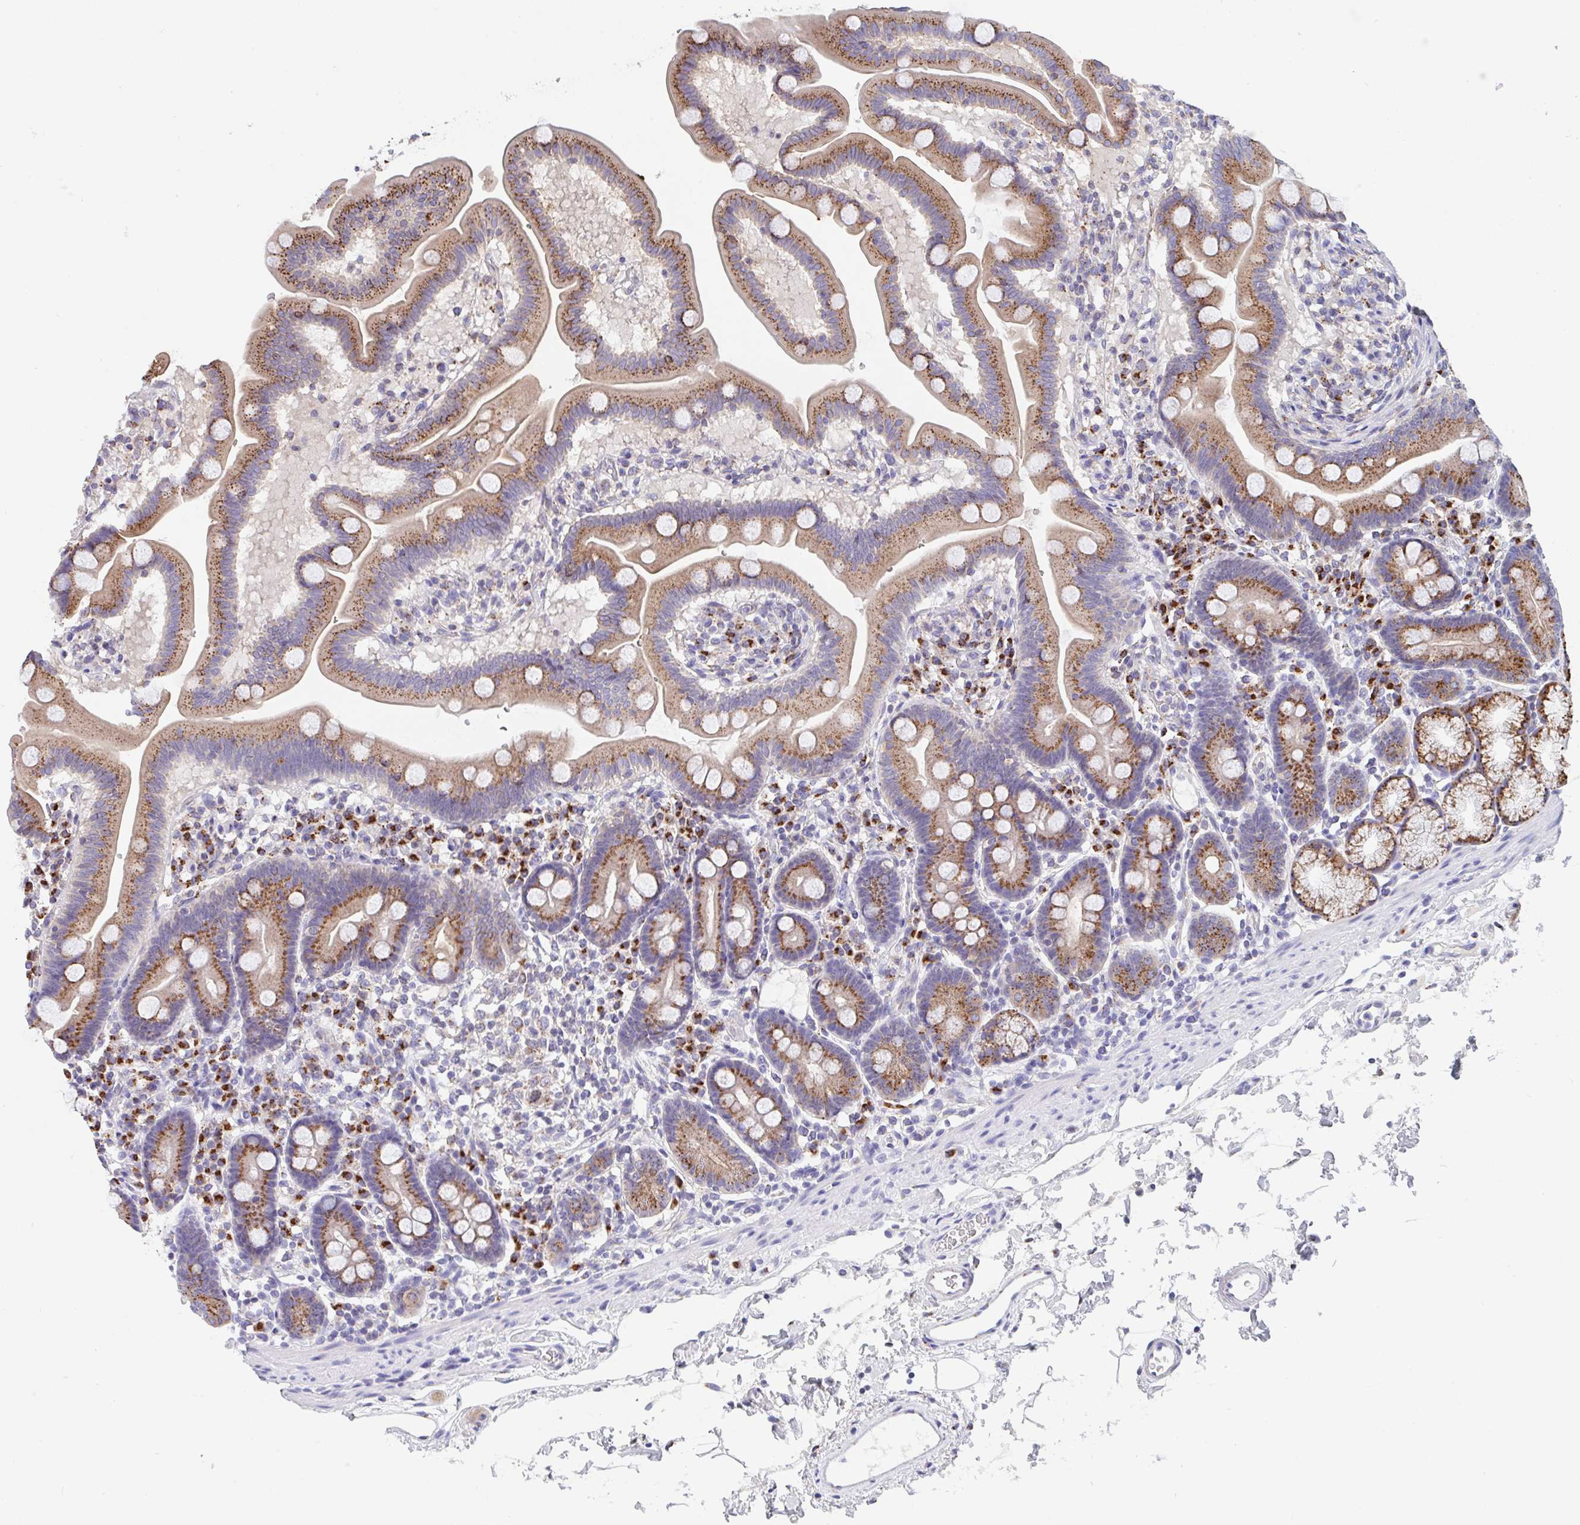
{"staining": {"intensity": "moderate", "quantity": ">75%", "location": "cytoplasmic/membranous"}, "tissue": "duodenum", "cell_type": "Glandular cells", "image_type": "normal", "snomed": [{"axis": "morphology", "description": "Normal tissue, NOS"}, {"axis": "topography", "description": "Duodenum"}], "caption": "About >75% of glandular cells in unremarkable duodenum reveal moderate cytoplasmic/membranous protein staining as visualized by brown immunohistochemical staining.", "gene": "PROSER3", "patient": {"sex": "male", "age": 59}}